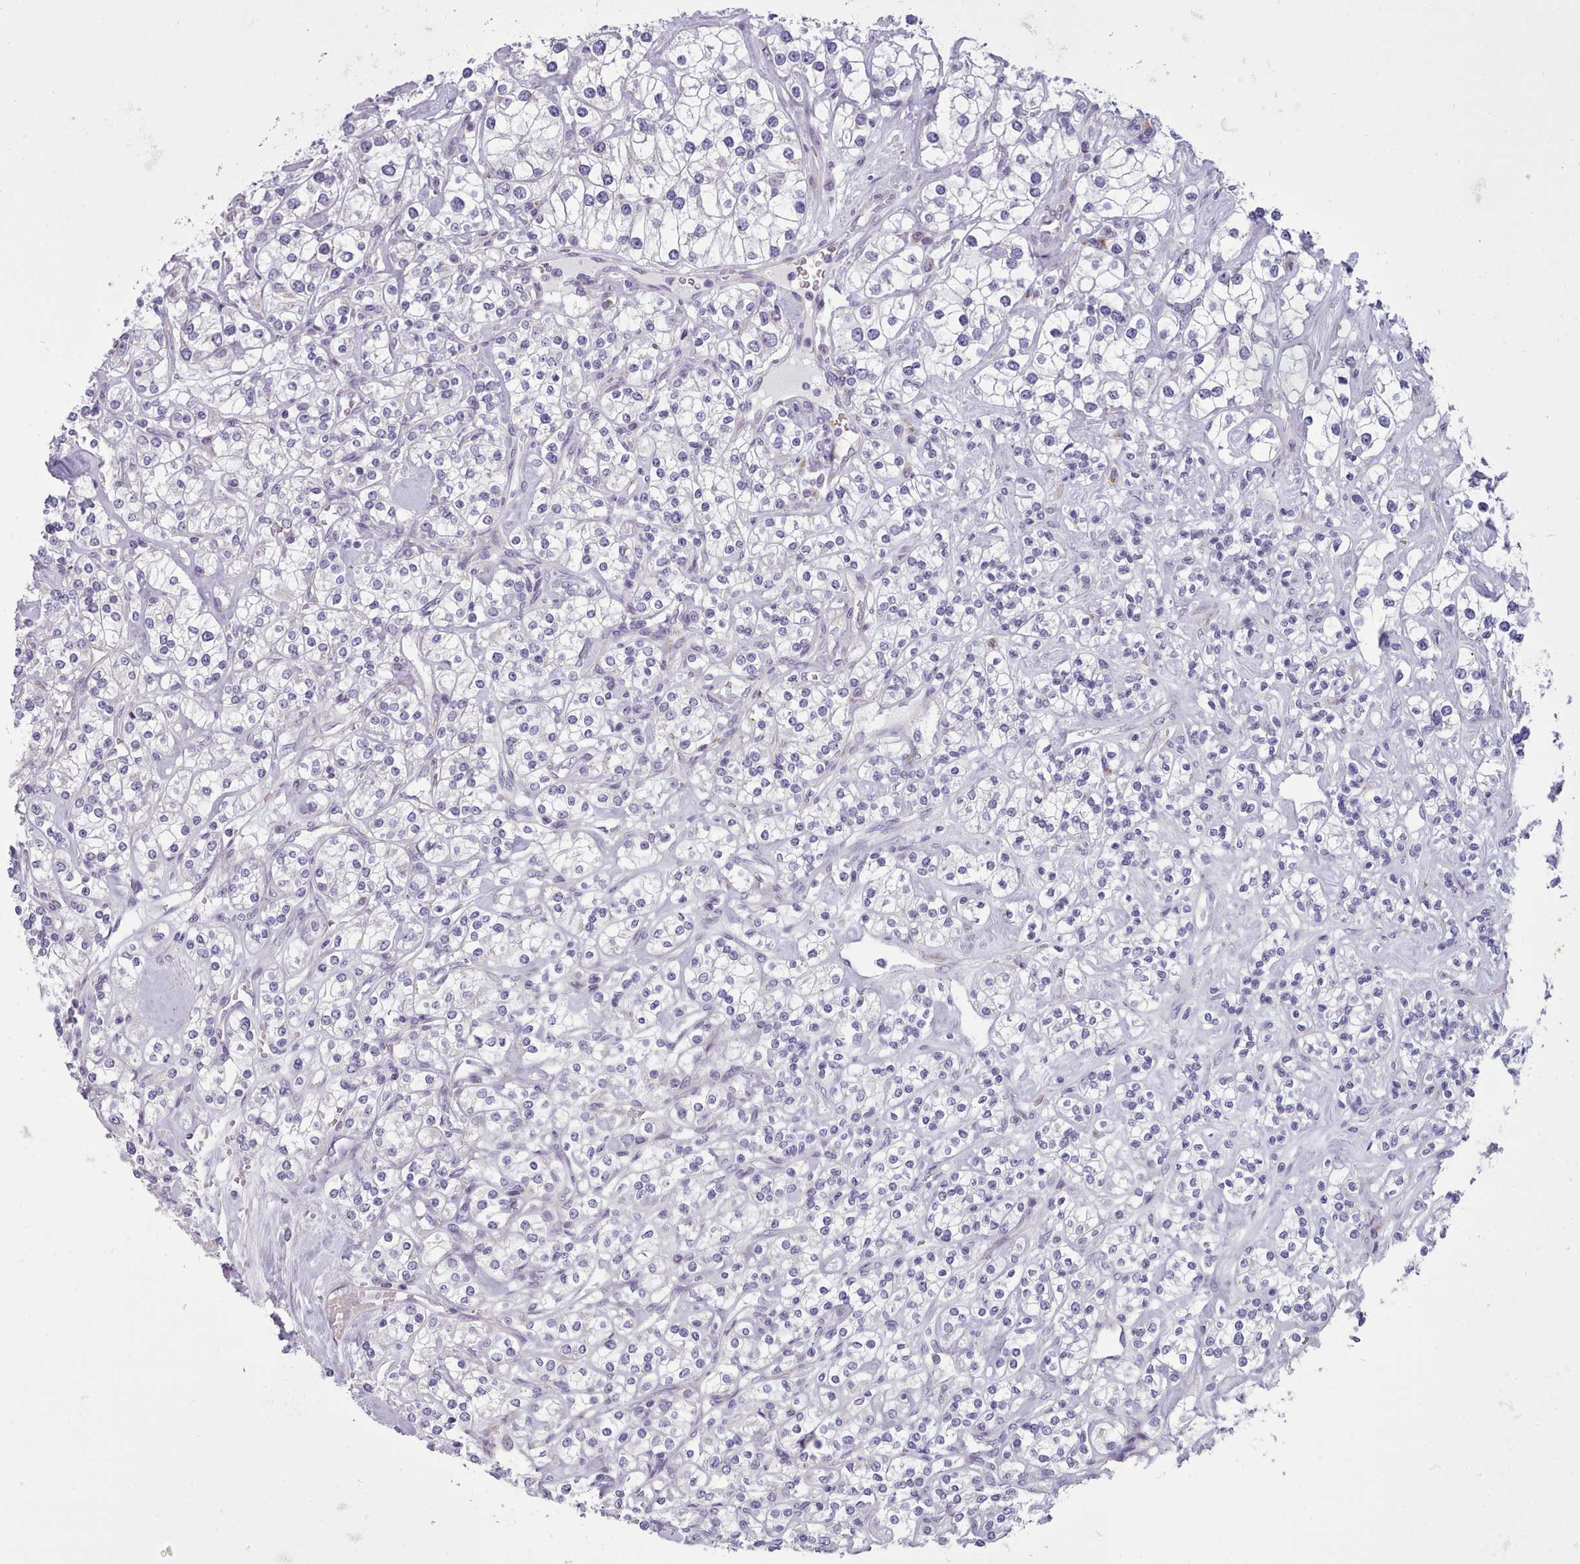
{"staining": {"intensity": "negative", "quantity": "none", "location": "none"}, "tissue": "renal cancer", "cell_type": "Tumor cells", "image_type": "cancer", "snomed": [{"axis": "morphology", "description": "Adenocarcinoma, NOS"}, {"axis": "topography", "description": "Kidney"}], "caption": "This image is of renal cancer stained with immunohistochemistry (IHC) to label a protein in brown with the nuclei are counter-stained blue. There is no staining in tumor cells.", "gene": "SLC52A3", "patient": {"sex": "male", "age": 77}}